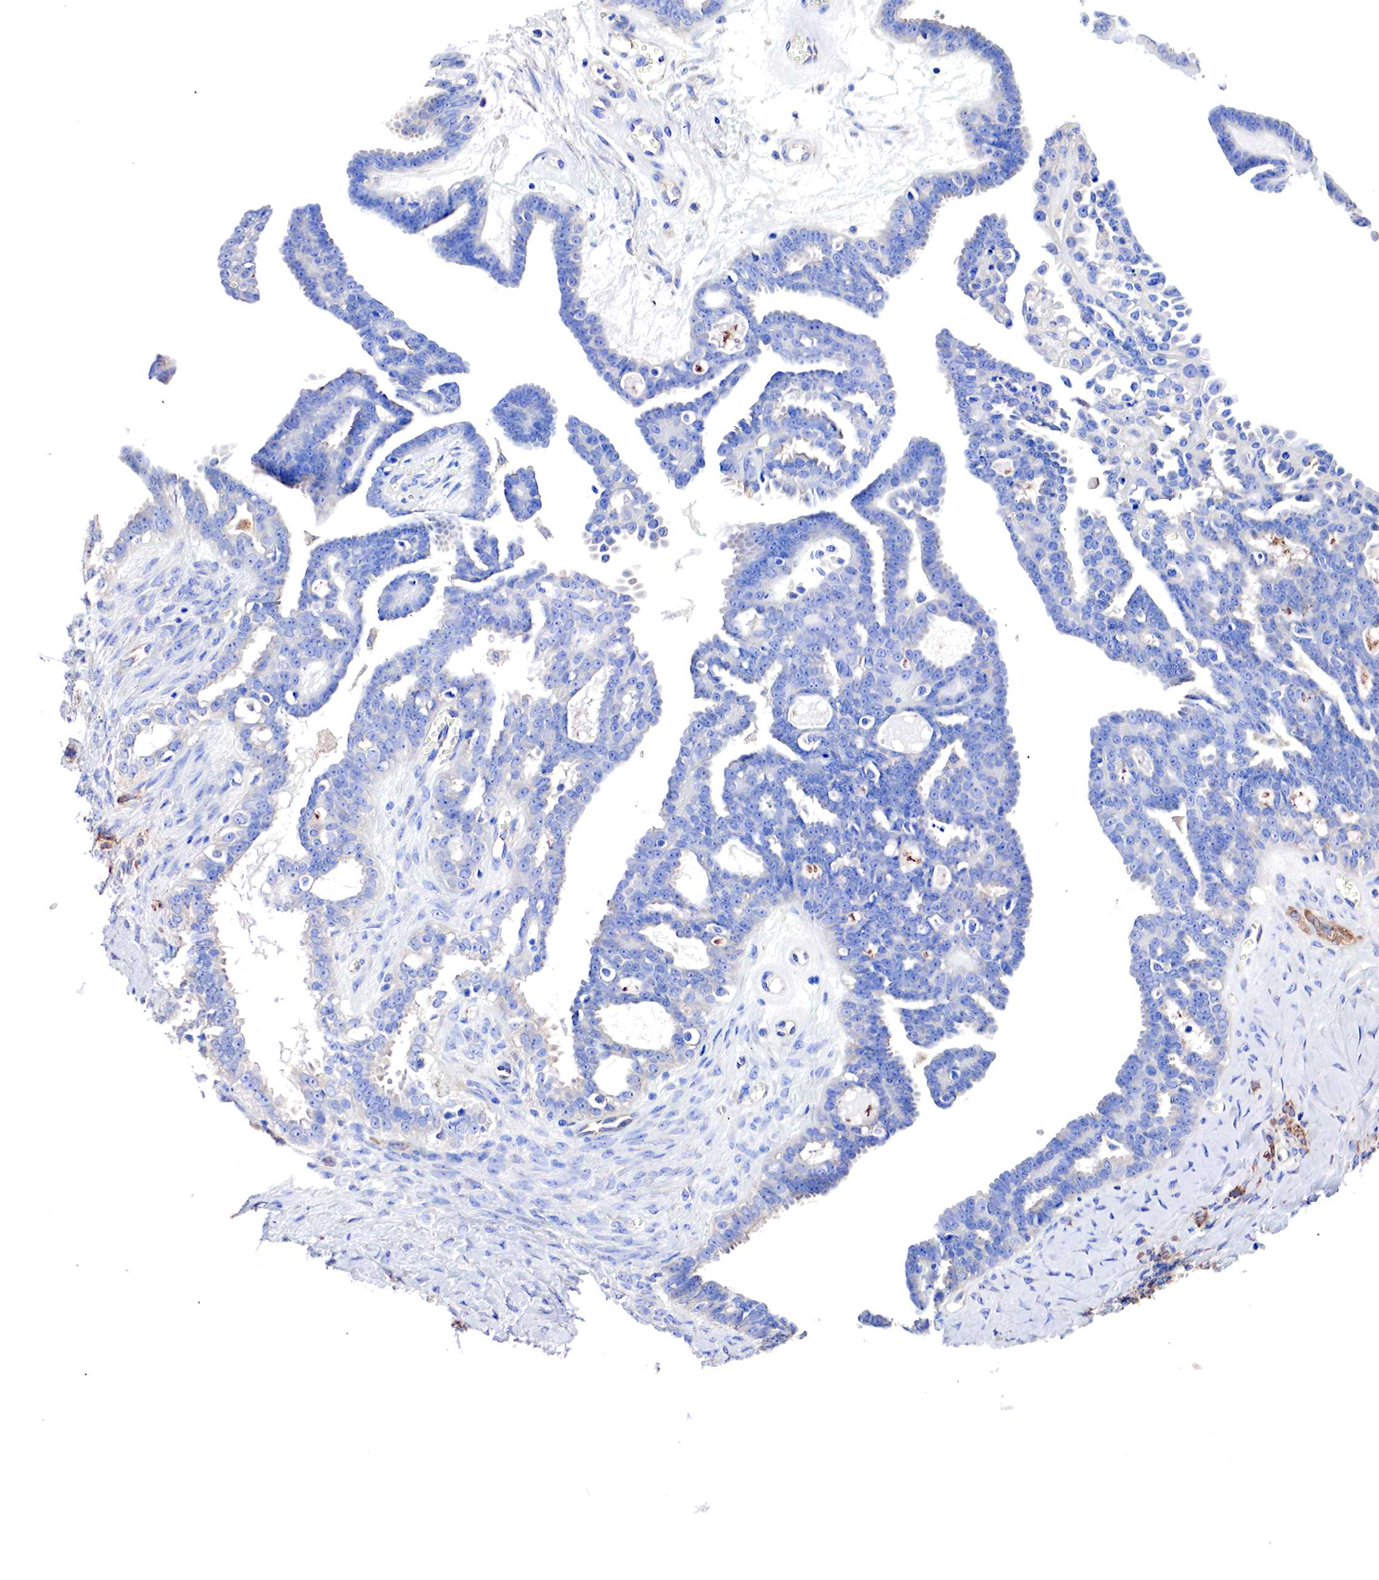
{"staining": {"intensity": "negative", "quantity": "none", "location": "none"}, "tissue": "ovarian cancer", "cell_type": "Tumor cells", "image_type": "cancer", "snomed": [{"axis": "morphology", "description": "Cystadenocarcinoma, serous, NOS"}, {"axis": "topography", "description": "Ovary"}], "caption": "The immunohistochemistry histopathology image has no significant expression in tumor cells of ovarian serous cystadenocarcinoma tissue.", "gene": "RDX", "patient": {"sex": "female", "age": 71}}